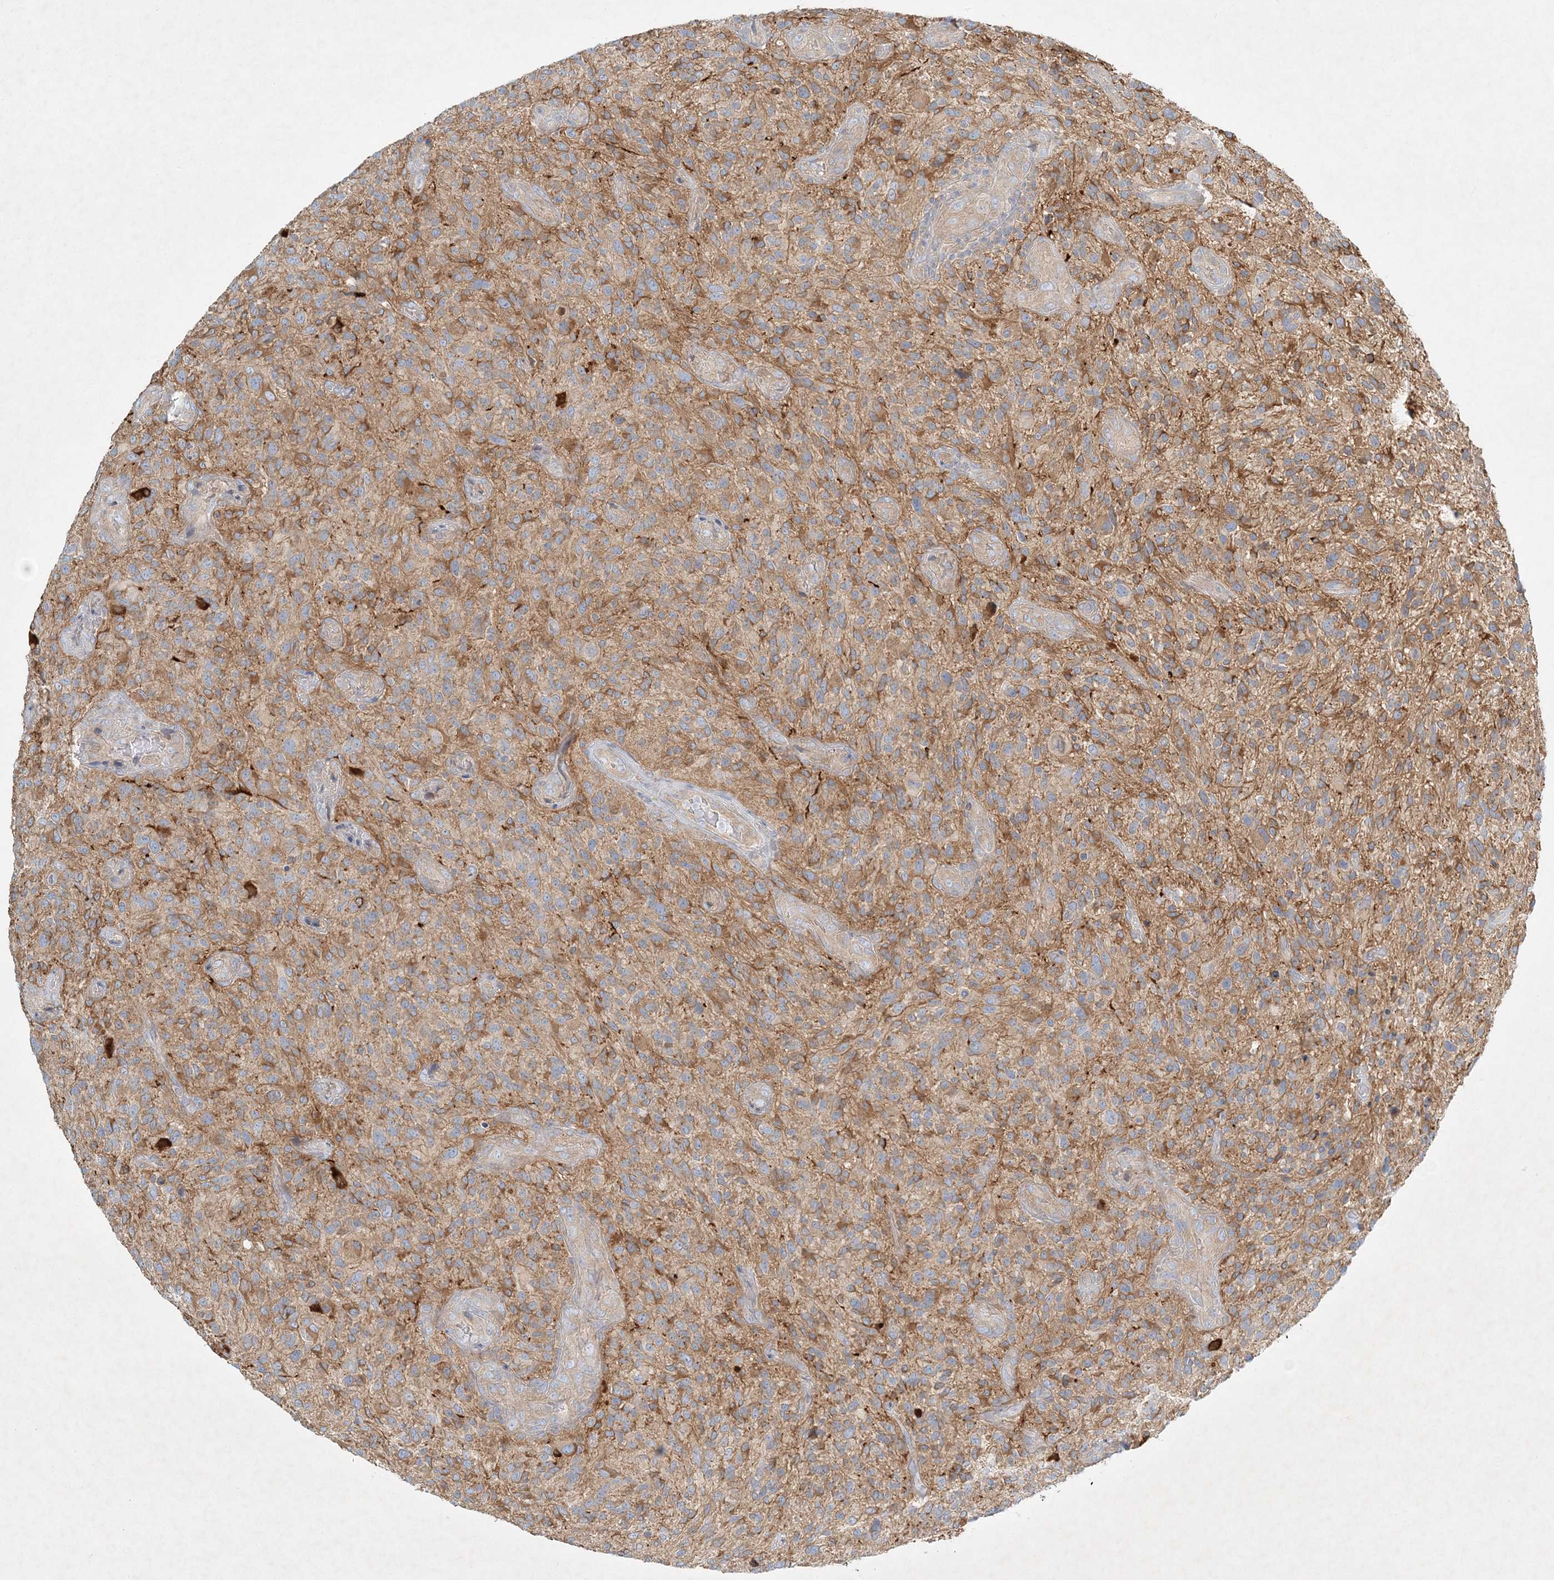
{"staining": {"intensity": "moderate", "quantity": "25%-75%", "location": "cytoplasmic/membranous"}, "tissue": "glioma", "cell_type": "Tumor cells", "image_type": "cancer", "snomed": [{"axis": "morphology", "description": "Glioma, malignant, High grade"}, {"axis": "topography", "description": "Brain"}], "caption": "High-power microscopy captured an IHC photomicrograph of glioma, revealing moderate cytoplasmic/membranous staining in approximately 25%-75% of tumor cells. (IHC, brightfield microscopy, high magnification).", "gene": "STK11IP", "patient": {"sex": "male", "age": 47}}